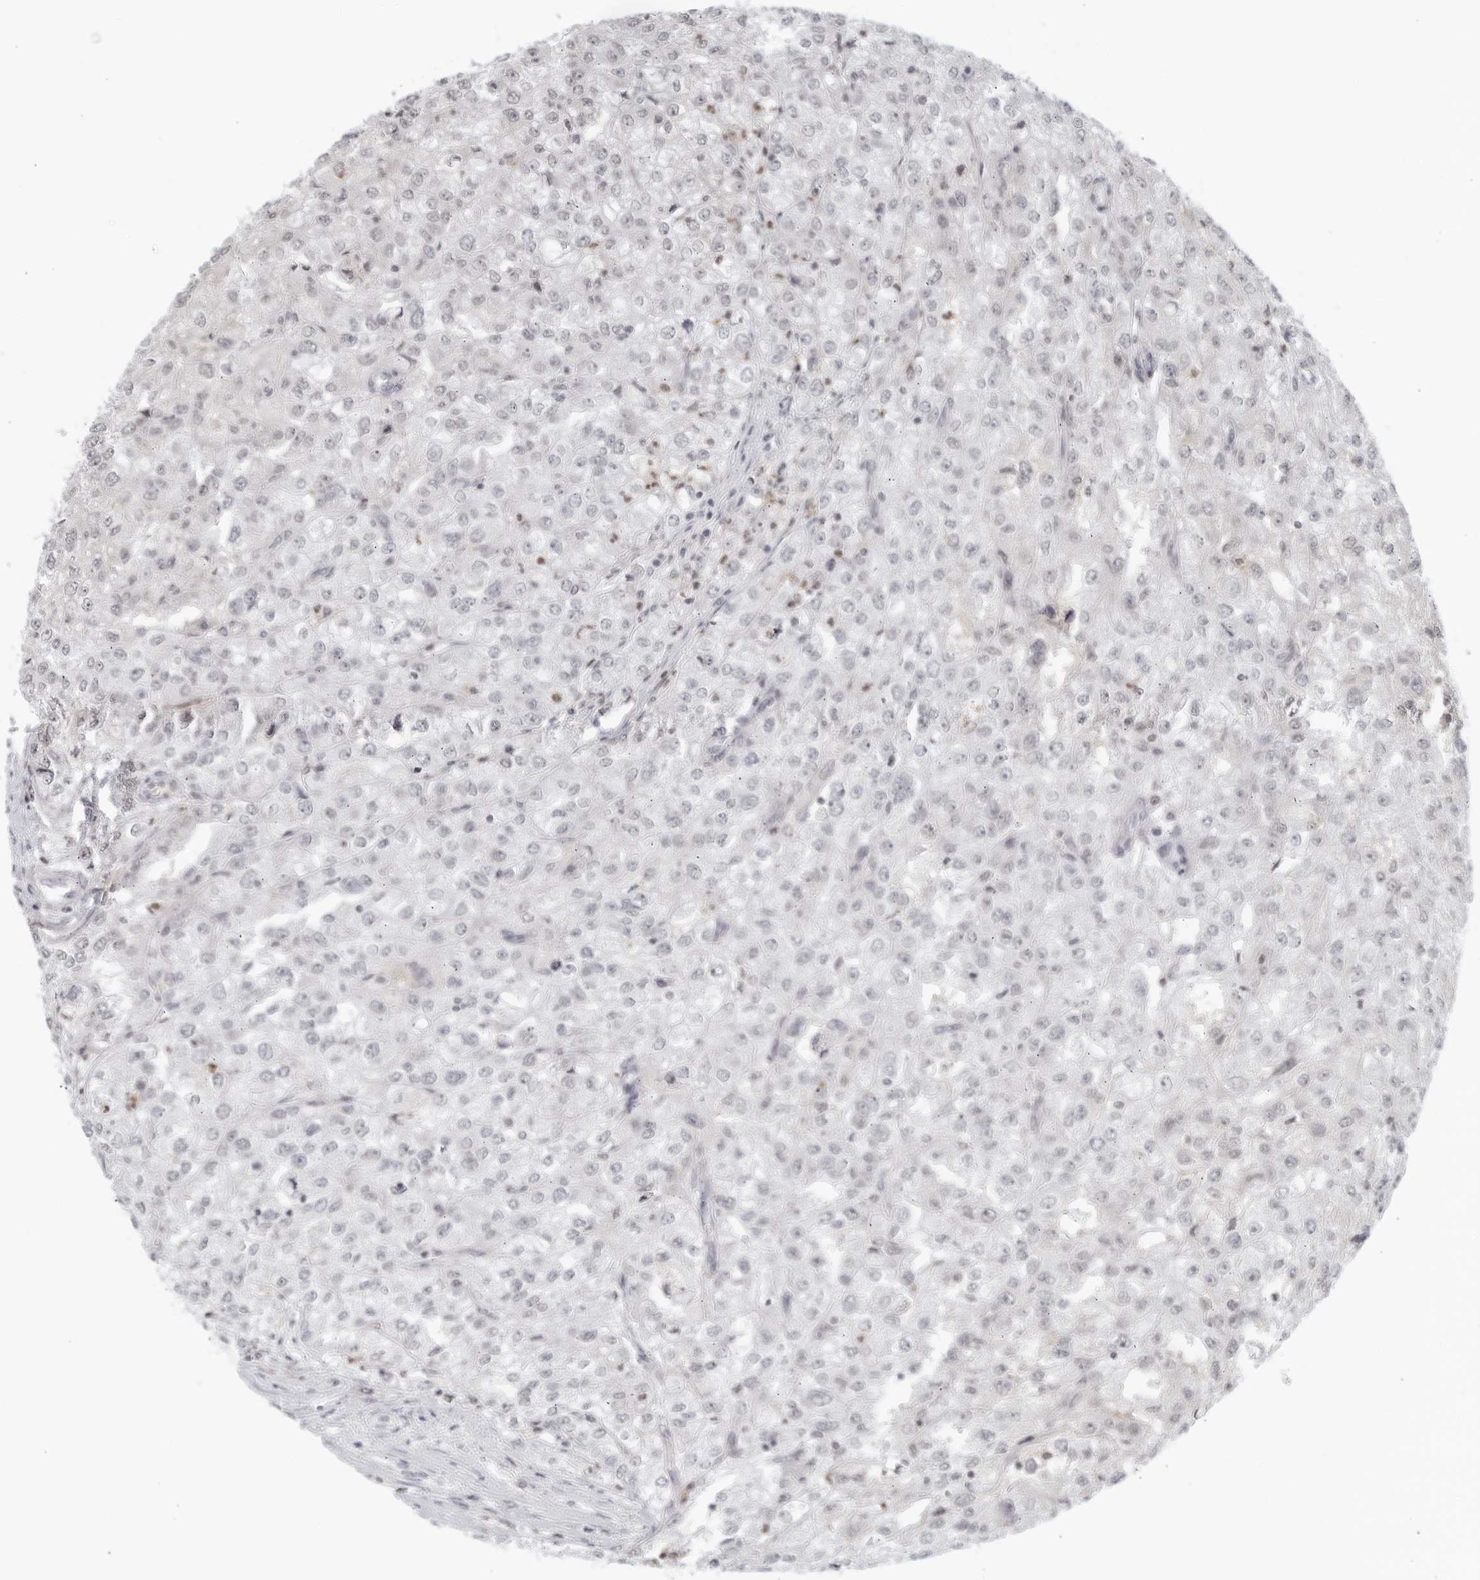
{"staining": {"intensity": "negative", "quantity": "none", "location": "none"}, "tissue": "renal cancer", "cell_type": "Tumor cells", "image_type": "cancer", "snomed": [{"axis": "morphology", "description": "Adenocarcinoma, NOS"}, {"axis": "topography", "description": "Kidney"}], "caption": "IHC histopathology image of adenocarcinoma (renal) stained for a protein (brown), which reveals no staining in tumor cells.", "gene": "RAB11FIP3", "patient": {"sex": "female", "age": 54}}